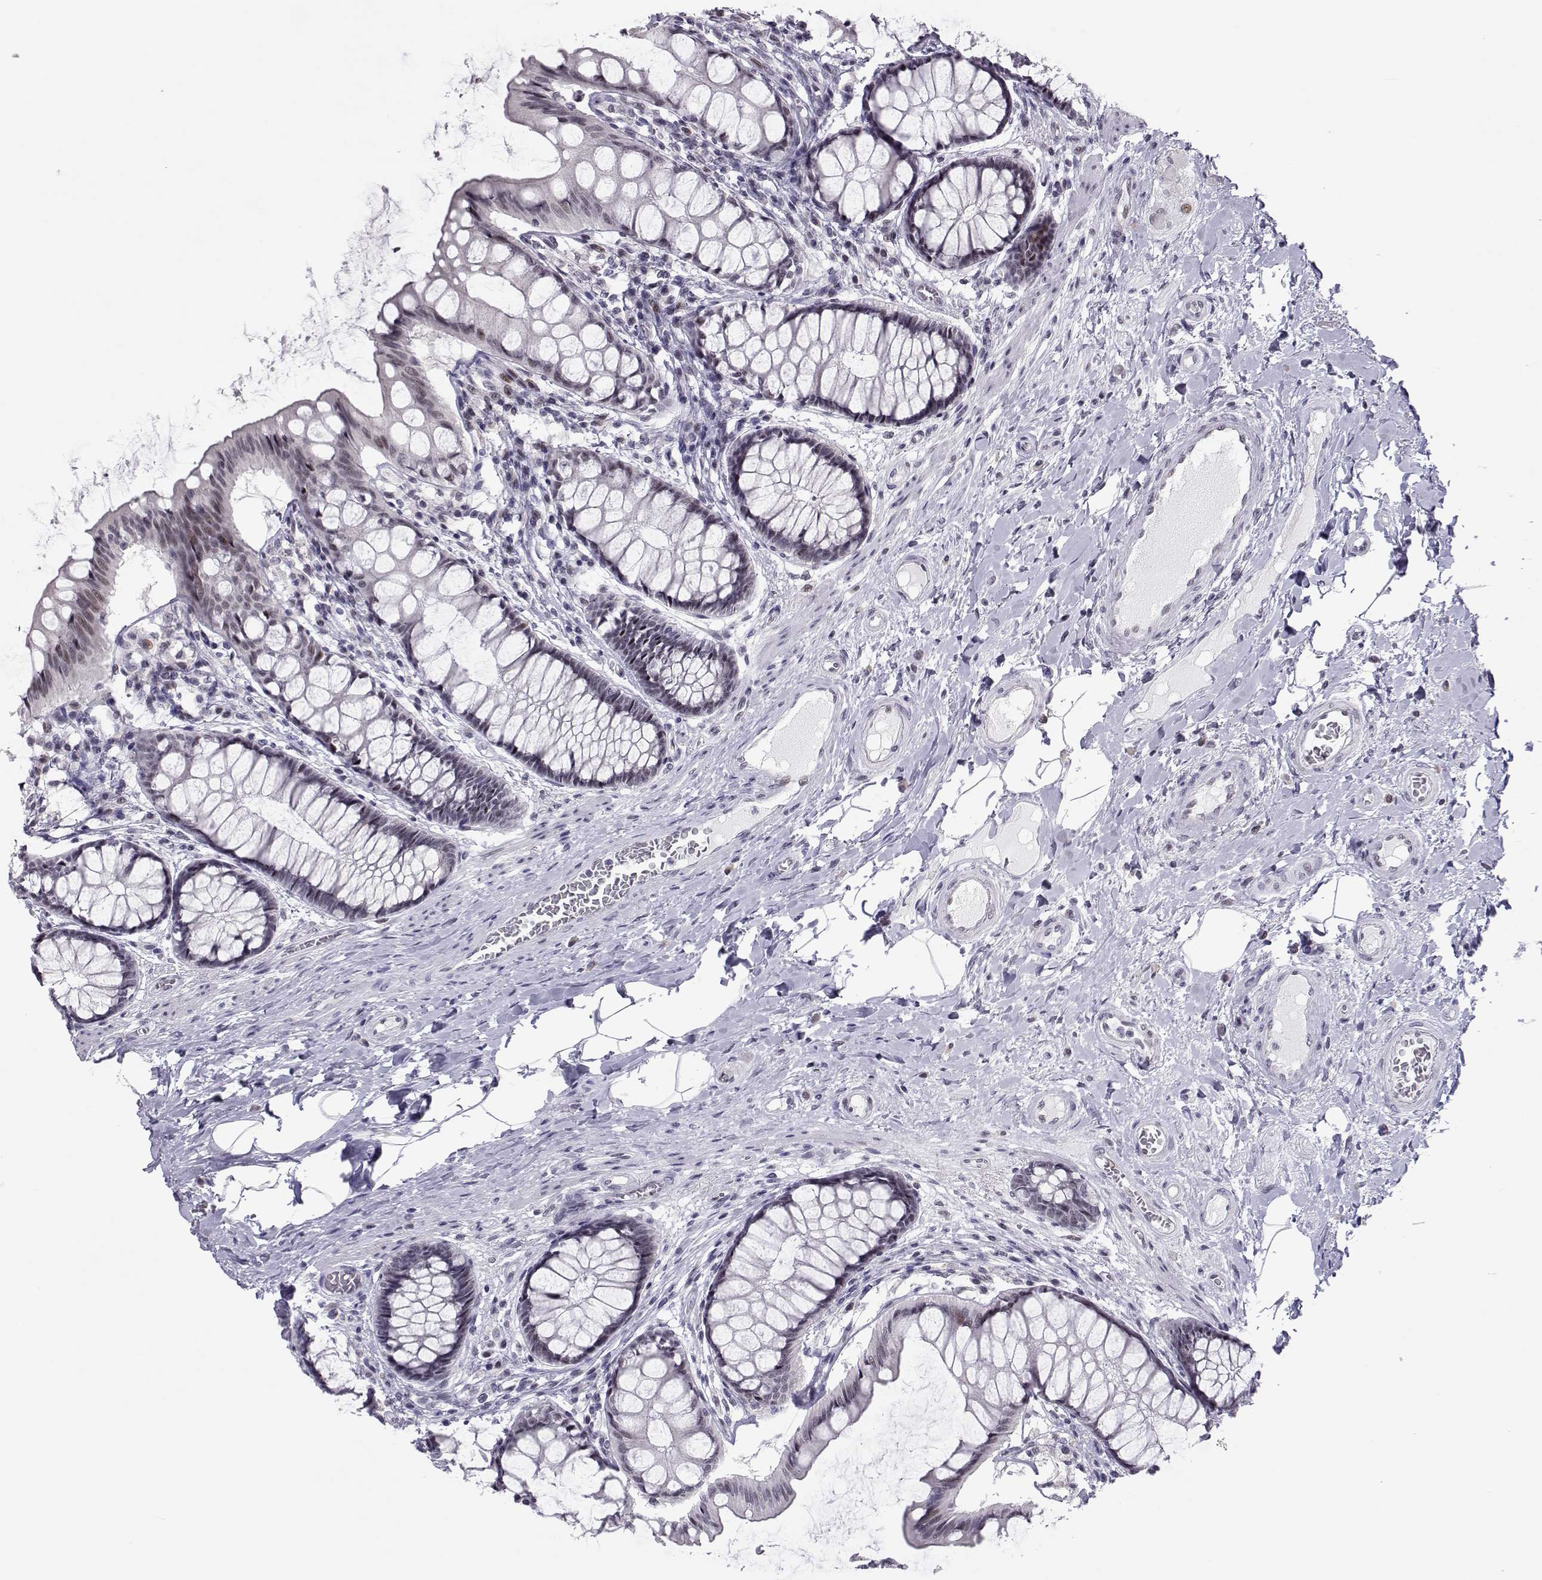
{"staining": {"intensity": "negative", "quantity": "none", "location": "none"}, "tissue": "colon", "cell_type": "Endothelial cells", "image_type": "normal", "snomed": [{"axis": "morphology", "description": "Normal tissue, NOS"}, {"axis": "topography", "description": "Colon"}], "caption": "This is an immunohistochemistry histopathology image of normal colon. There is no positivity in endothelial cells.", "gene": "SIX6", "patient": {"sex": "female", "age": 65}}